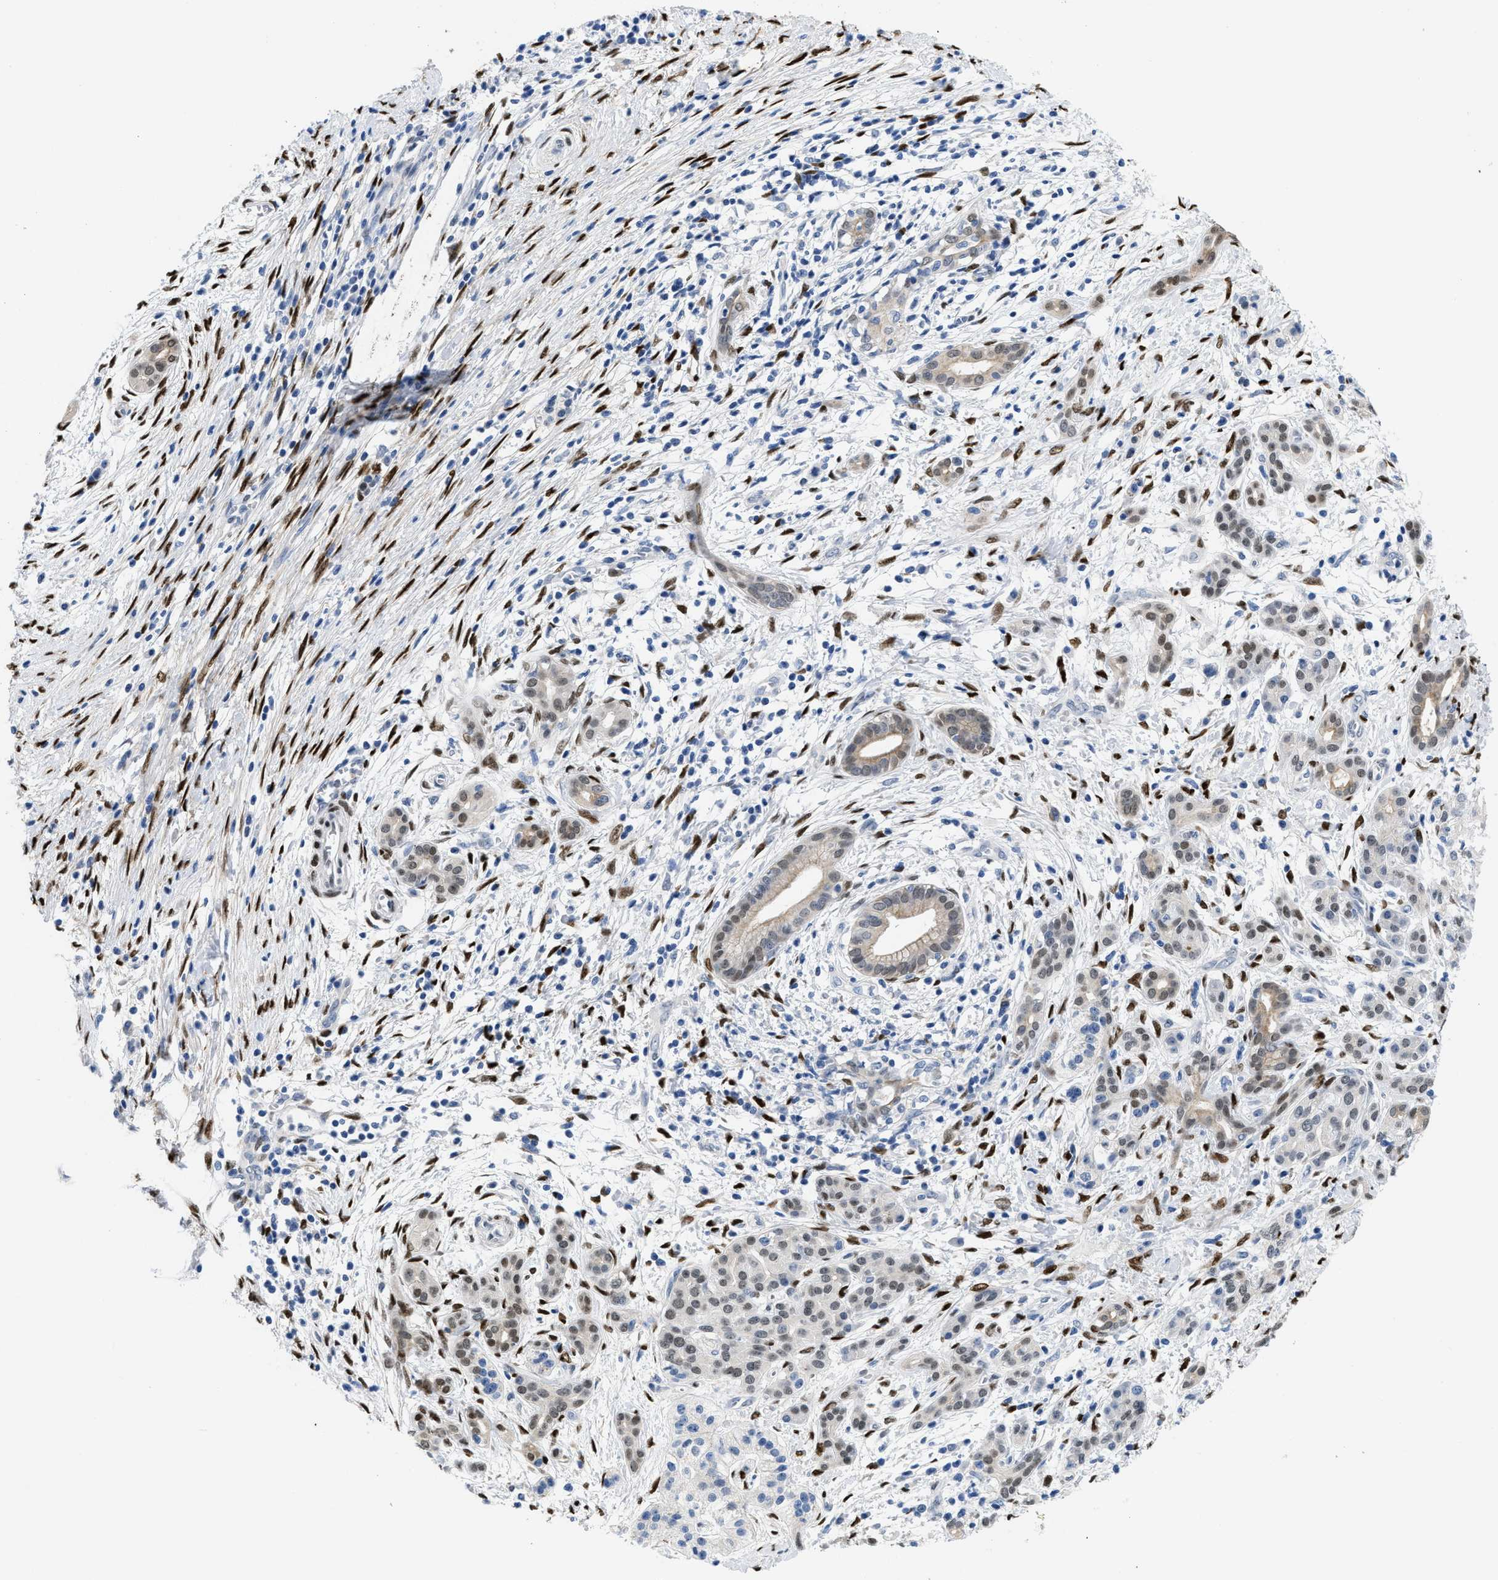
{"staining": {"intensity": "weak", "quantity": "25%-75%", "location": "nuclear"}, "tissue": "pancreatic cancer", "cell_type": "Tumor cells", "image_type": "cancer", "snomed": [{"axis": "morphology", "description": "Adenocarcinoma, NOS"}, {"axis": "topography", "description": "Pancreas"}], "caption": "Protein staining of adenocarcinoma (pancreatic) tissue shows weak nuclear staining in approximately 25%-75% of tumor cells.", "gene": "NFIX", "patient": {"sex": "female", "age": 70}}